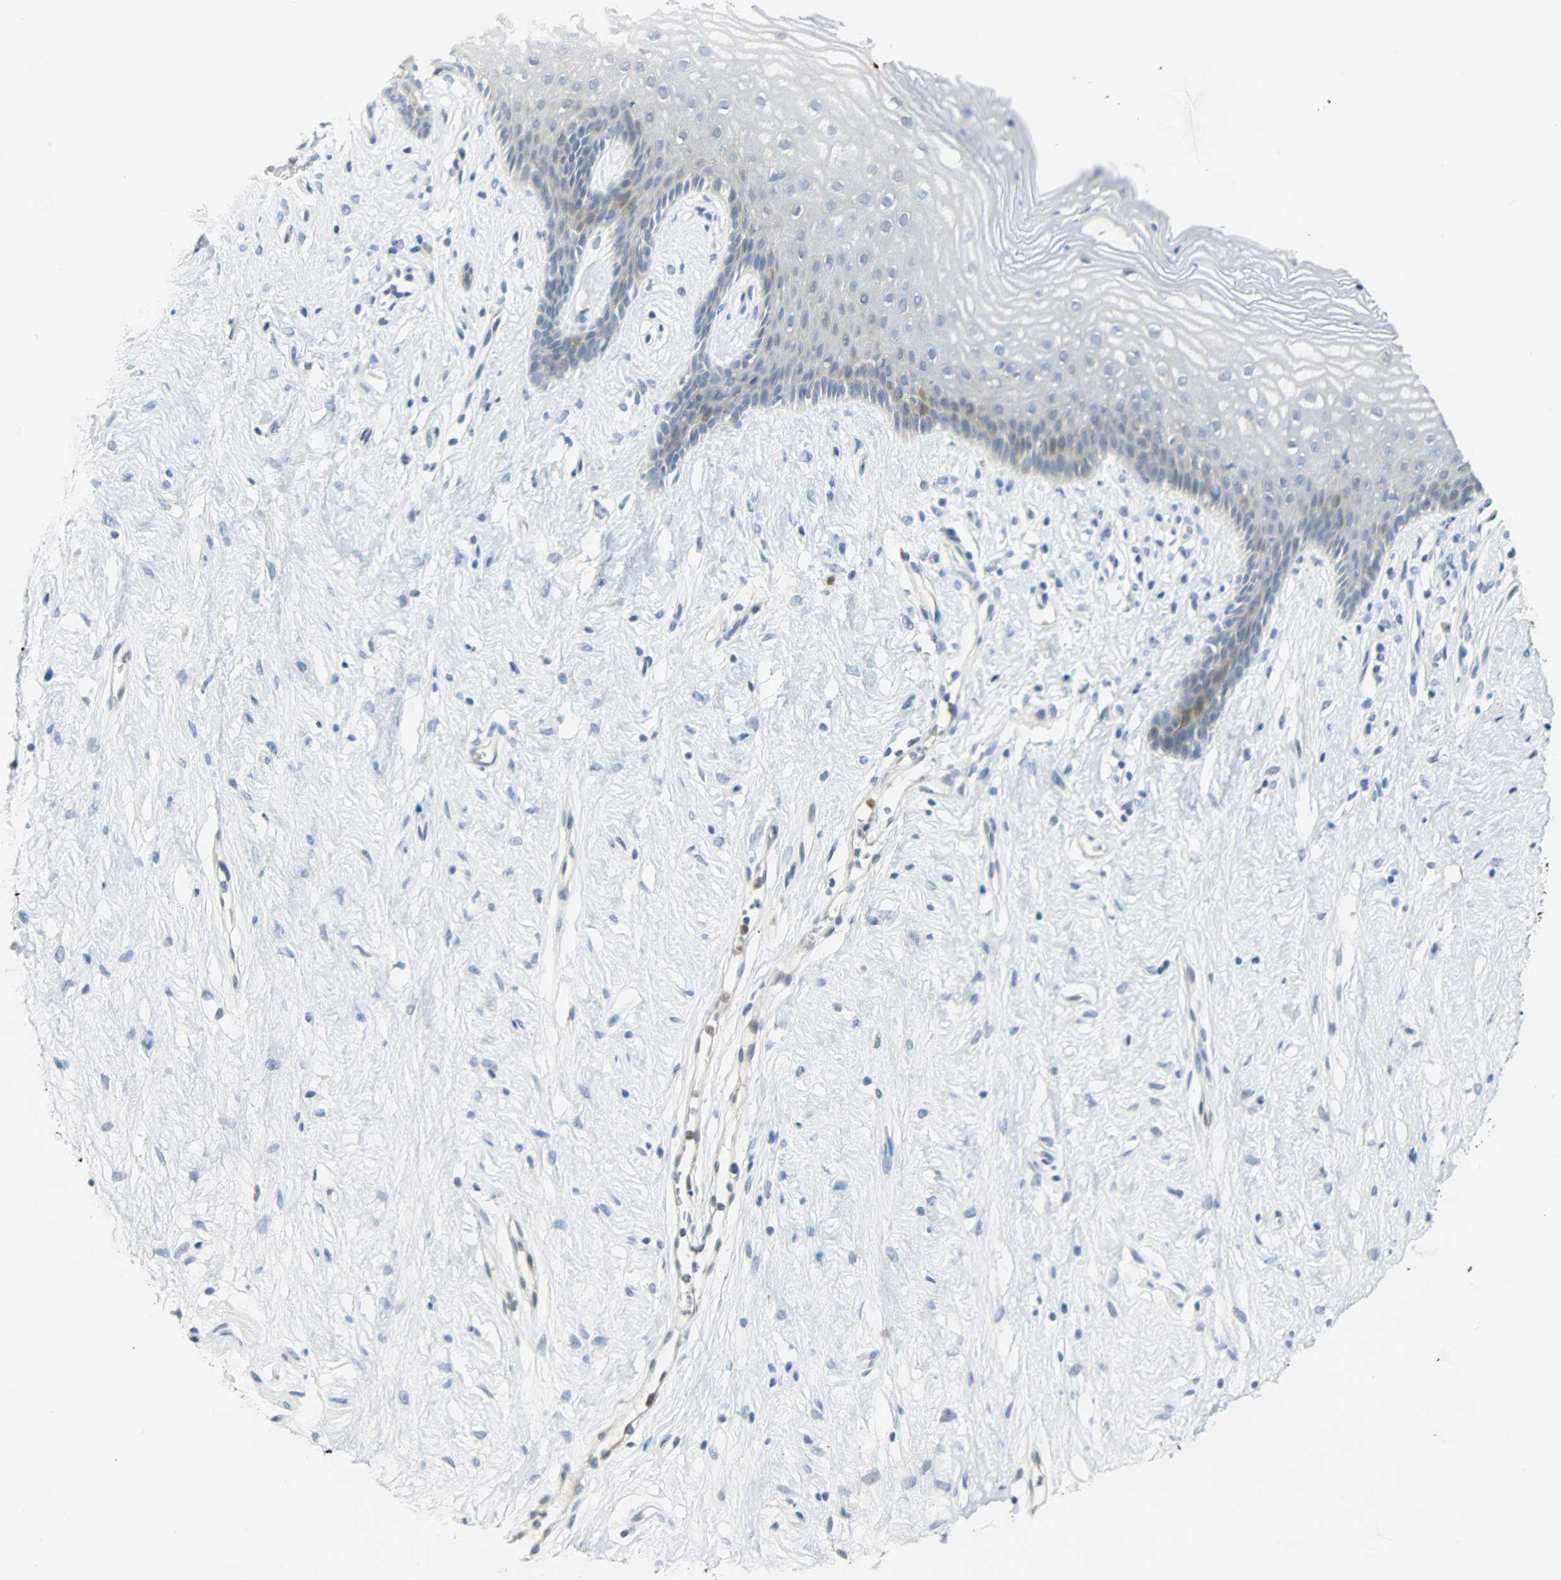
{"staining": {"intensity": "moderate", "quantity": "<25%", "location": "nuclear"}, "tissue": "vagina", "cell_type": "Squamous epithelial cells", "image_type": "normal", "snomed": [{"axis": "morphology", "description": "Normal tissue, NOS"}, {"axis": "topography", "description": "Vagina"}], "caption": "High-magnification brightfield microscopy of unremarkable vagina stained with DAB (3,3'-diaminobenzidine) (brown) and counterstained with hematoxylin (blue). squamous epithelial cells exhibit moderate nuclear staining is seen in about<25% of cells. The staining is performed using DAB (3,3'-diaminobenzidine) brown chromogen to label protein expression. The nuclei are counter-stained blue using hematoxylin.", "gene": "EIF4EBP1", "patient": {"sex": "female", "age": 44}}